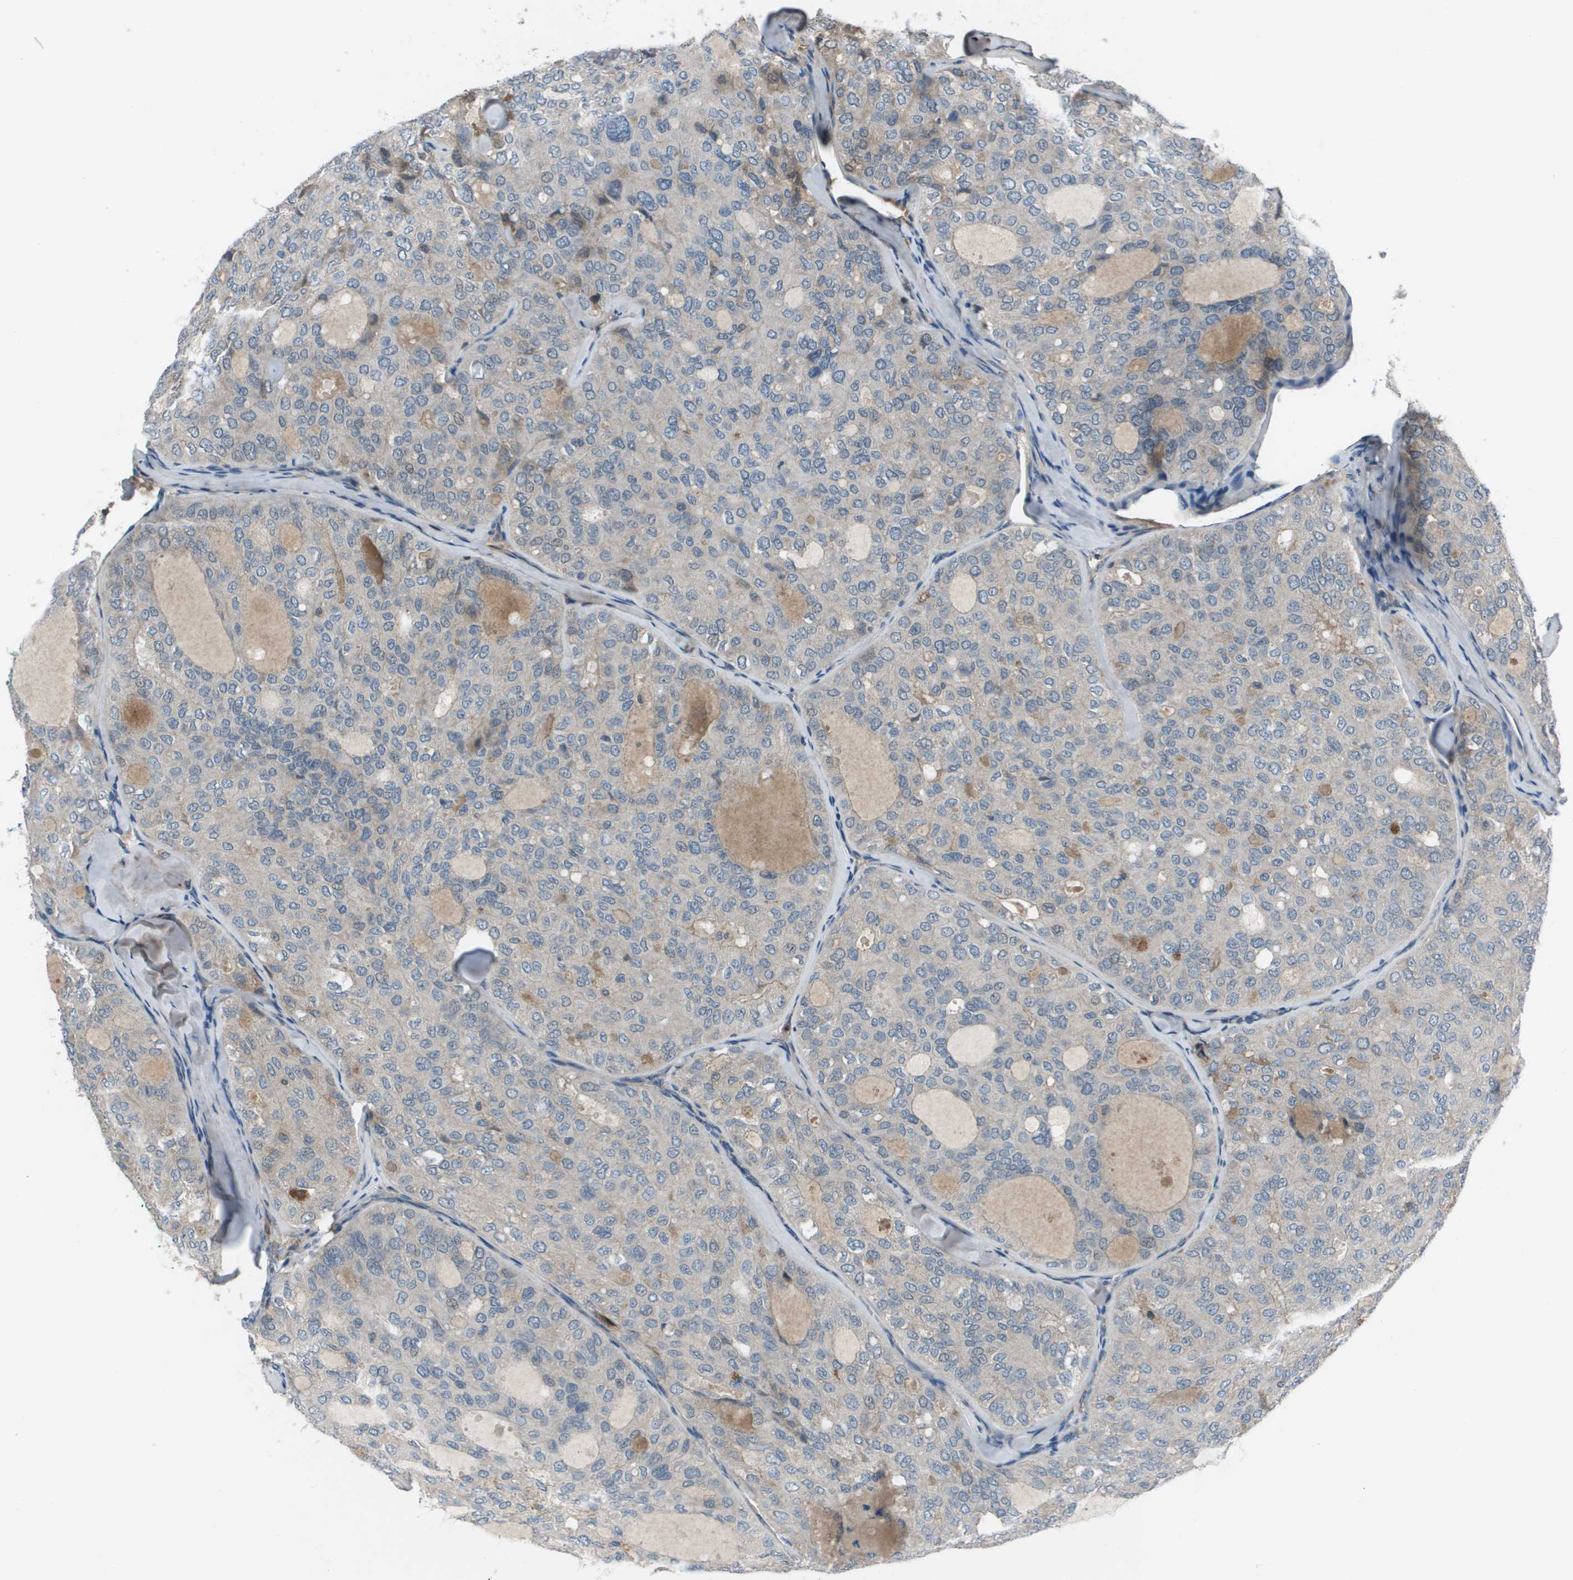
{"staining": {"intensity": "negative", "quantity": "none", "location": "none"}, "tissue": "thyroid cancer", "cell_type": "Tumor cells", "image_type": "cancer", "snomed": [{"axis": "morphology", "description": "Follicular adenoma carcinoma, NOS"}, {"axis": "topography", "description": "Thyroid gland"}], "caption": "Thyroid follicular adenoma carcinoma was stained to show a protein in brown. There is no significant staining in tumor cells.", "gene": "PCOLCE", "patient": {"sex": "male", "age": 75}}